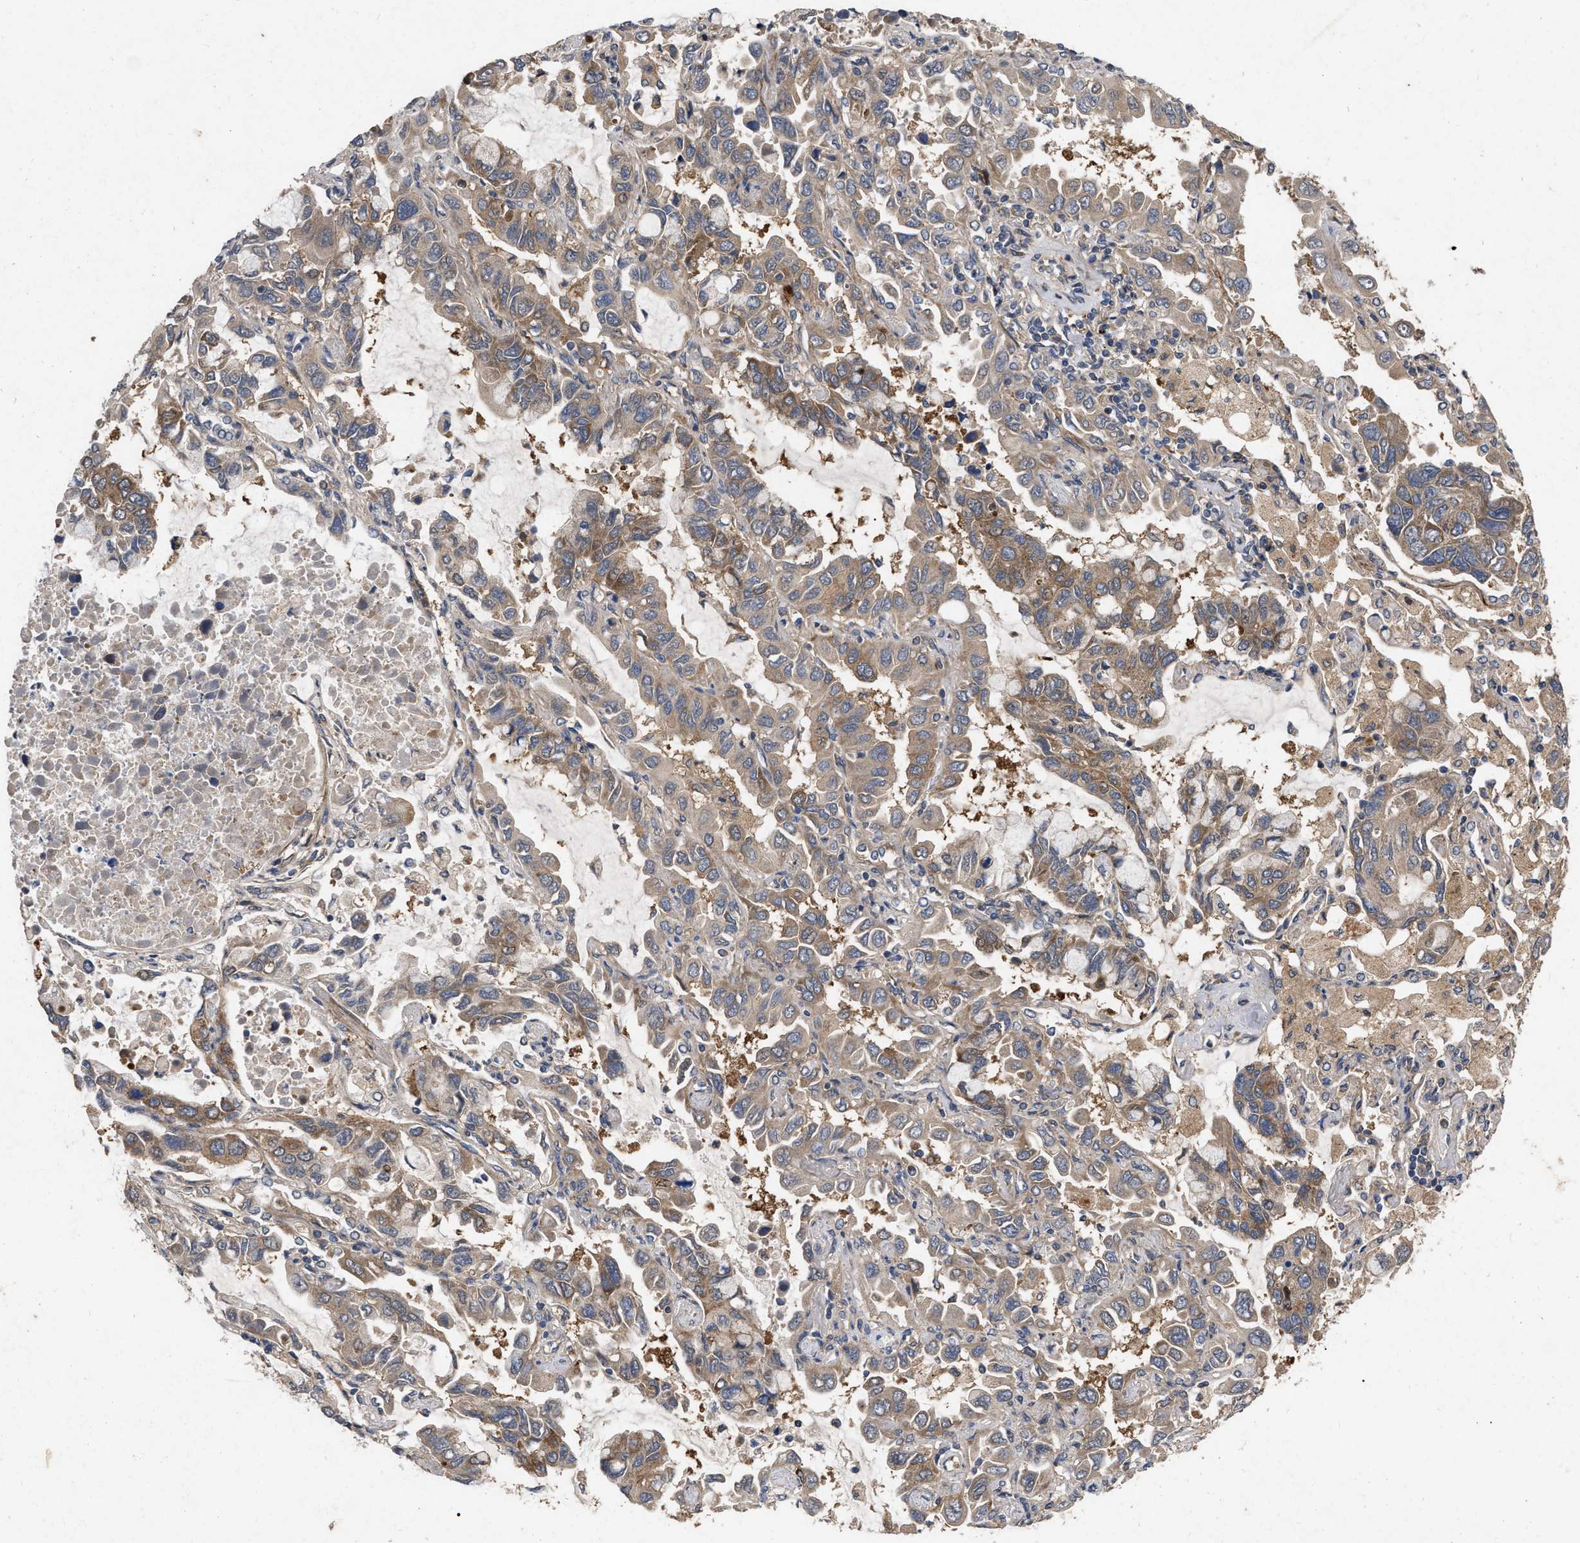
{"staining": {"intensity": "moderate", "quantity": ">75%", "location": "cytoplasmic/membranous"}, "tissue": "lung cancer", "cell_type": "Tumor cells", "image_type": "cancer", "snomed": [{"axis": "morphology", "description": "Adenocarcinoma, NOS"}, {"axis": "topography", "description": "Lung"}], "caption": "Lung cancer stained with a protein marker reveals moderate staining in tumor cells.", "gene": "CDKN2C", "patient": {"sex": "male", "age": 64}}